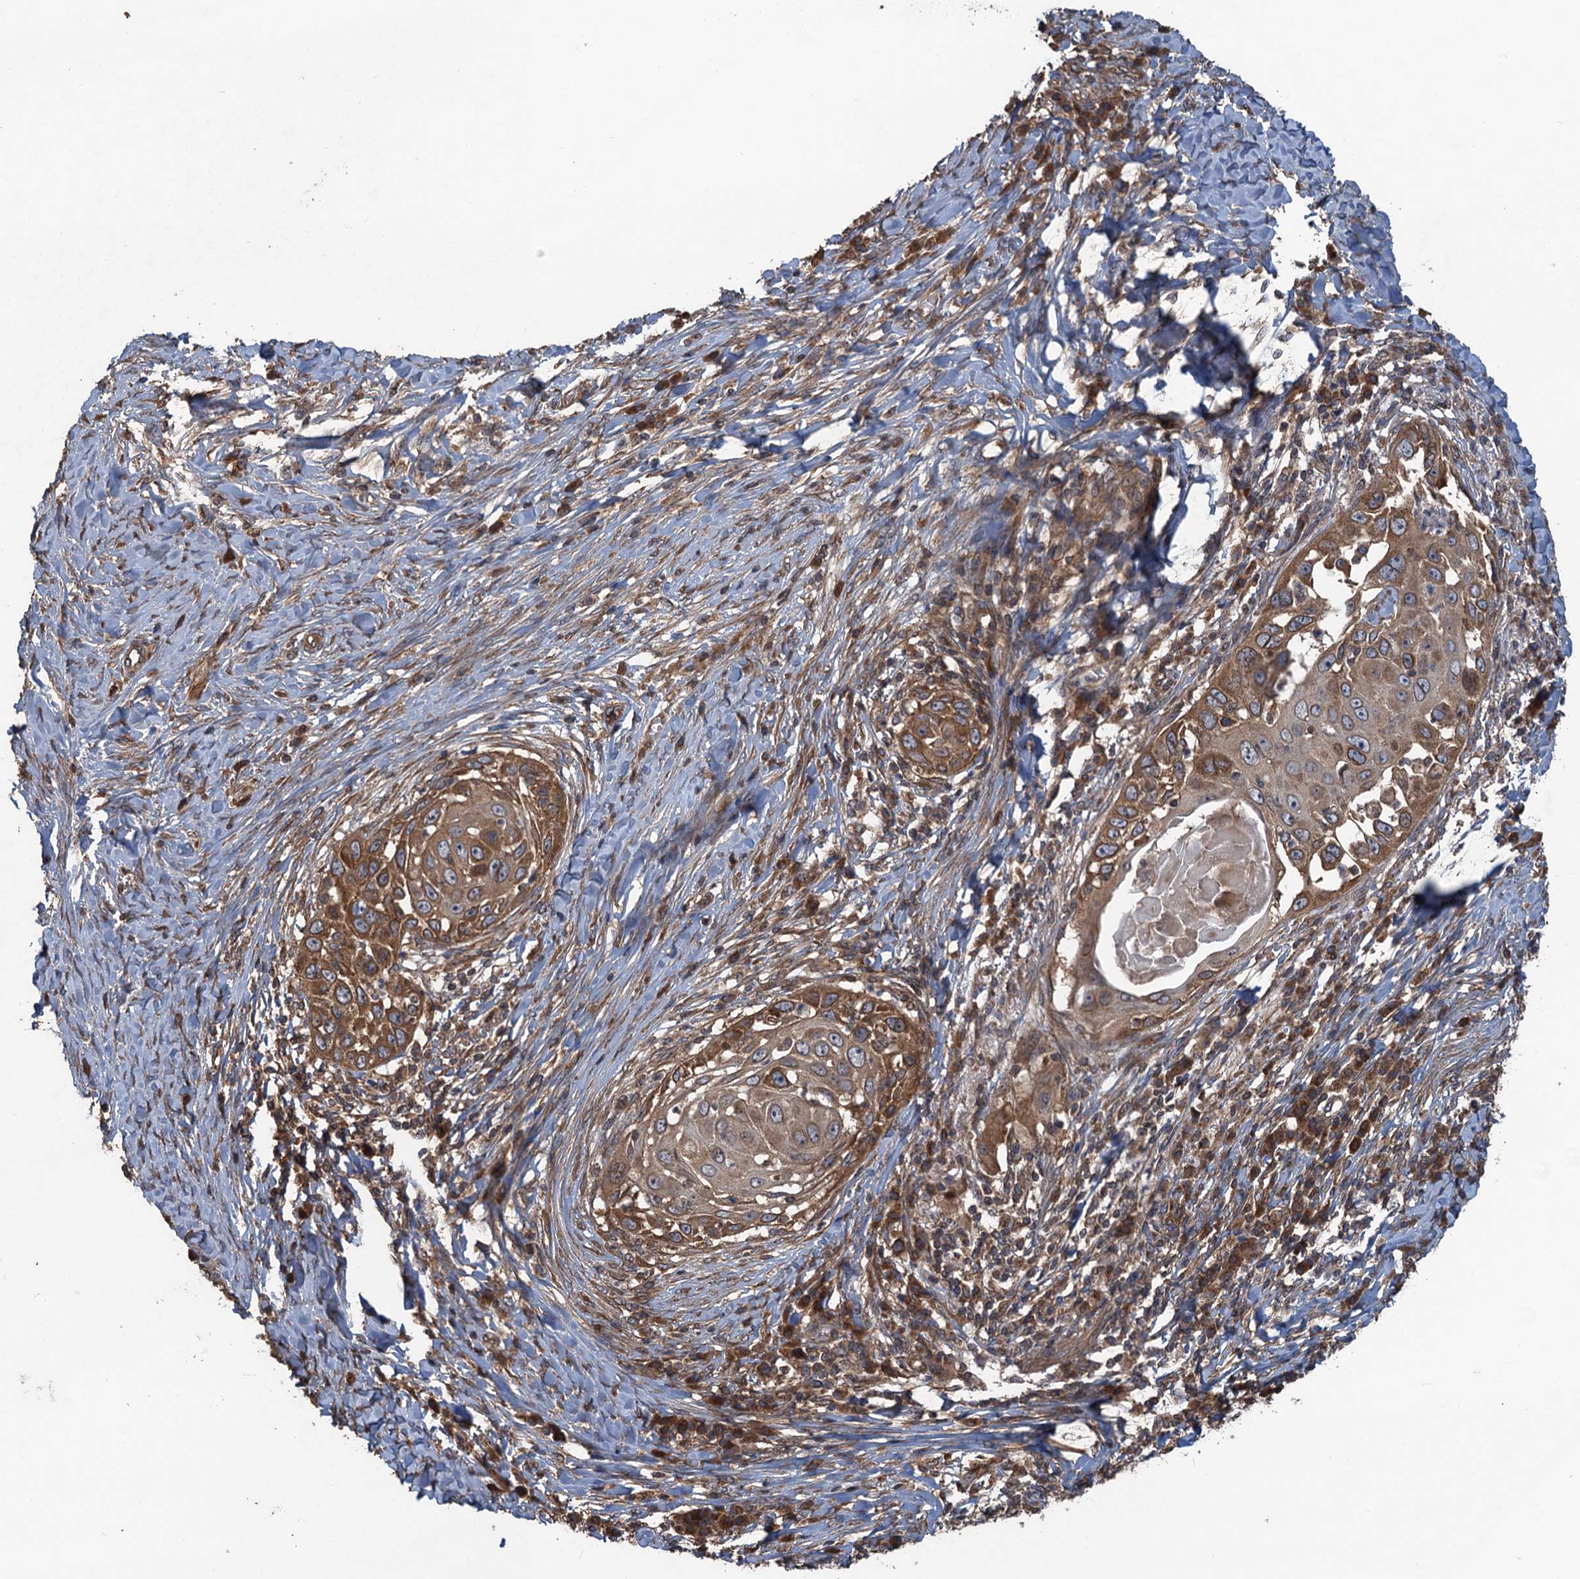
{"staining": {"intensity": "moderate", "quantity": ">75%", "location": "cytoplasmic/membranous"}, "tissue": "skin cancer", "cell_type": "Tumor cells", "image_type": "cancer", "snomed": [{"axis": "morphology", "description": "Squamous cell carcinoma, NOS"}, {"axis": "topography", "description": "Skin"}], "caption": "This micrograph exhibits immunohistochemistry (IHC) staining of human skin squamous cell carcinoma, with medium moderate cytoplasmic/membranous expression in approximately >75% of tumor cells.", "gene": "GLE1", "patient": {"sex": "female", "age": 44}}